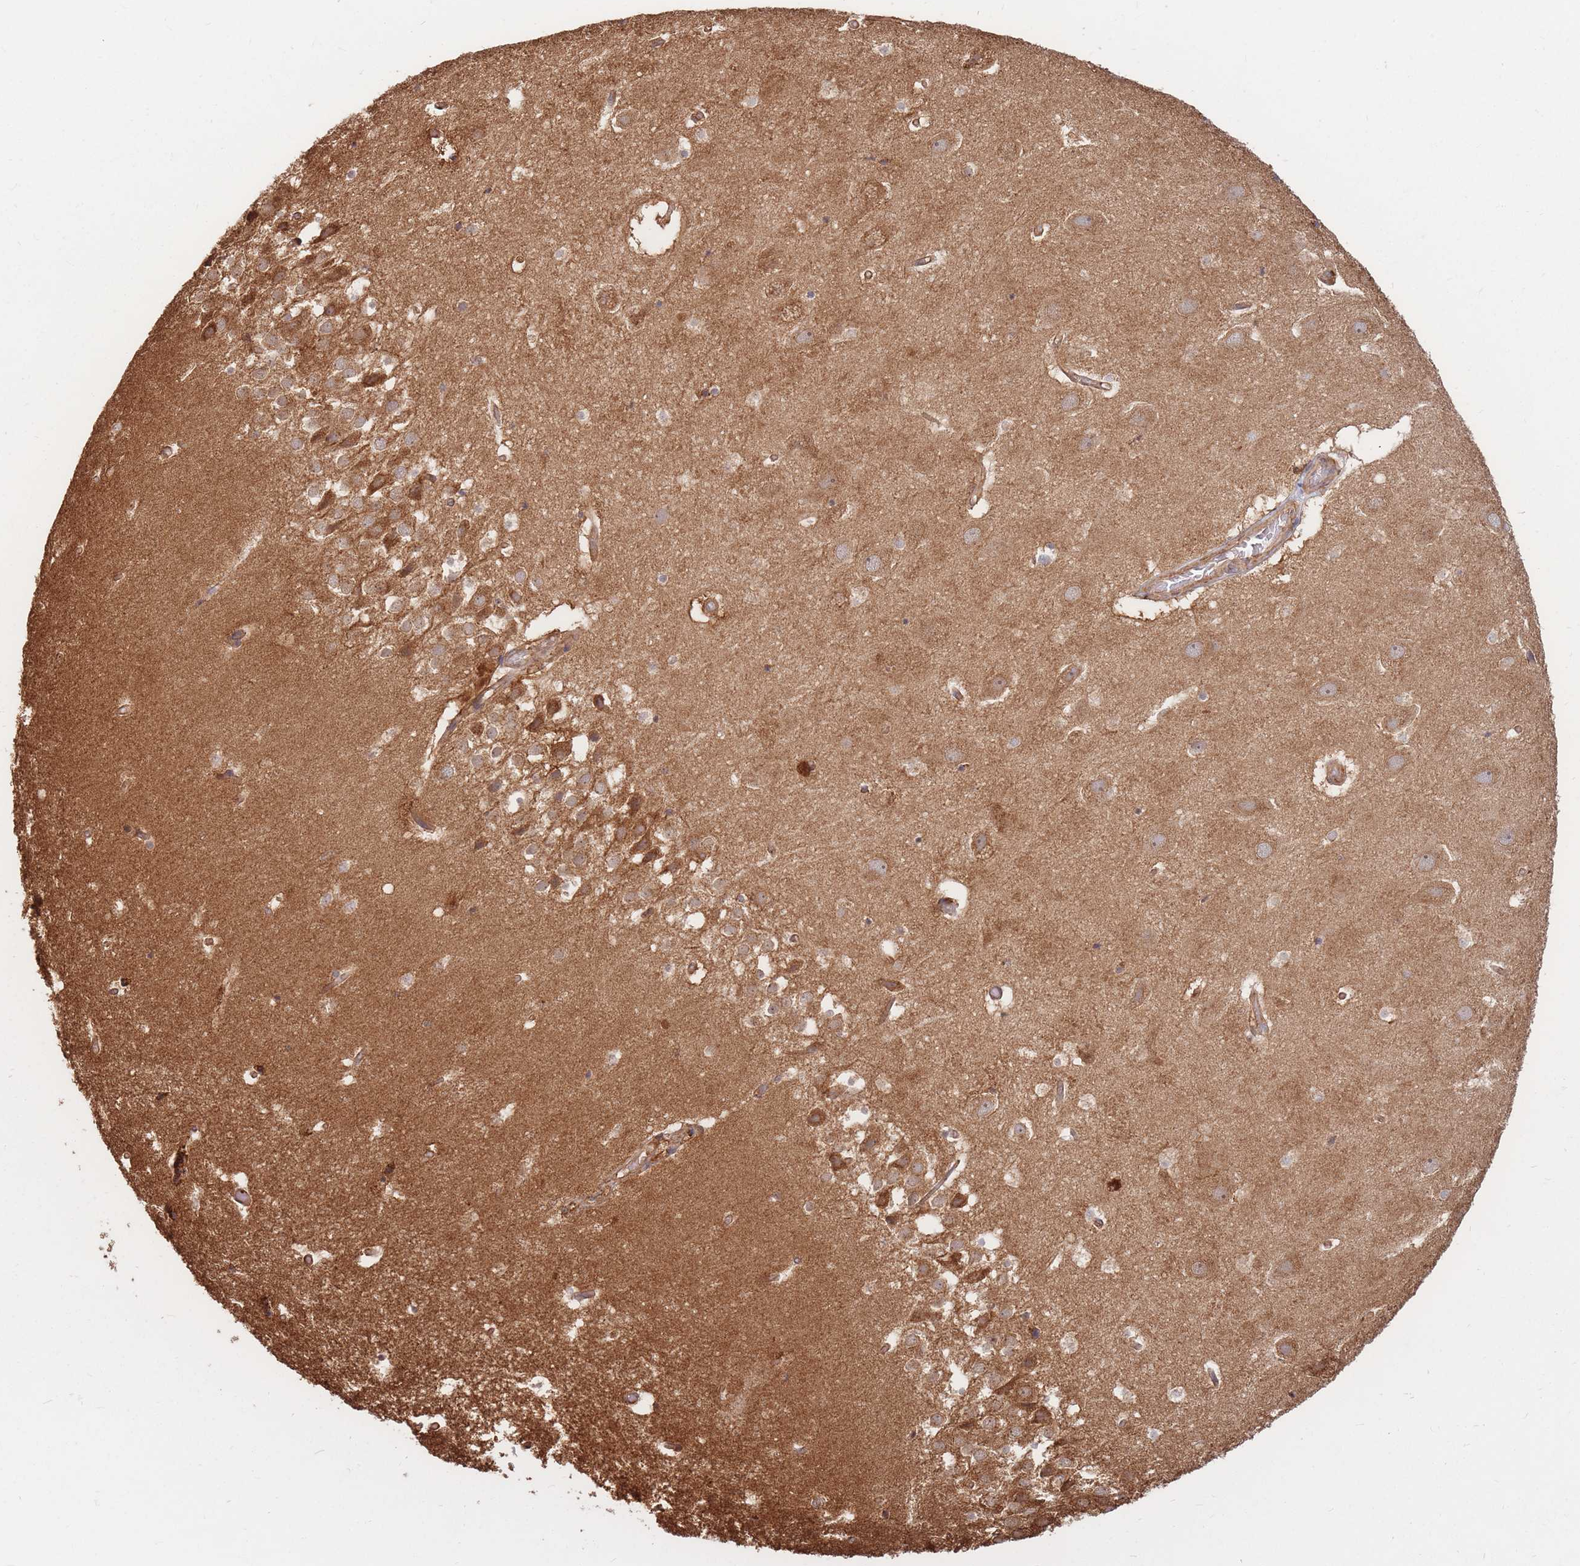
{"staining": {"intensity": "moderate", "quantity": ">75%", "location": "cytoplasmic/membranous"}, "tissue": "hippocampus", "cell_type": "Glial cells", "image_type": "normal", "snomed": [{"axis": "morphology", "description": "Normal tissue, NOS"}, {"axis": "topography", "description": "Hippocampus"}], "caption": "Glial cells exhibit medium levels of moderate cytoplasmic/membranous expression in approximately >75% of cells in normal hippocampus.", "gene": "RASSF2", "patient": {"sex": "female", "age": 52}}